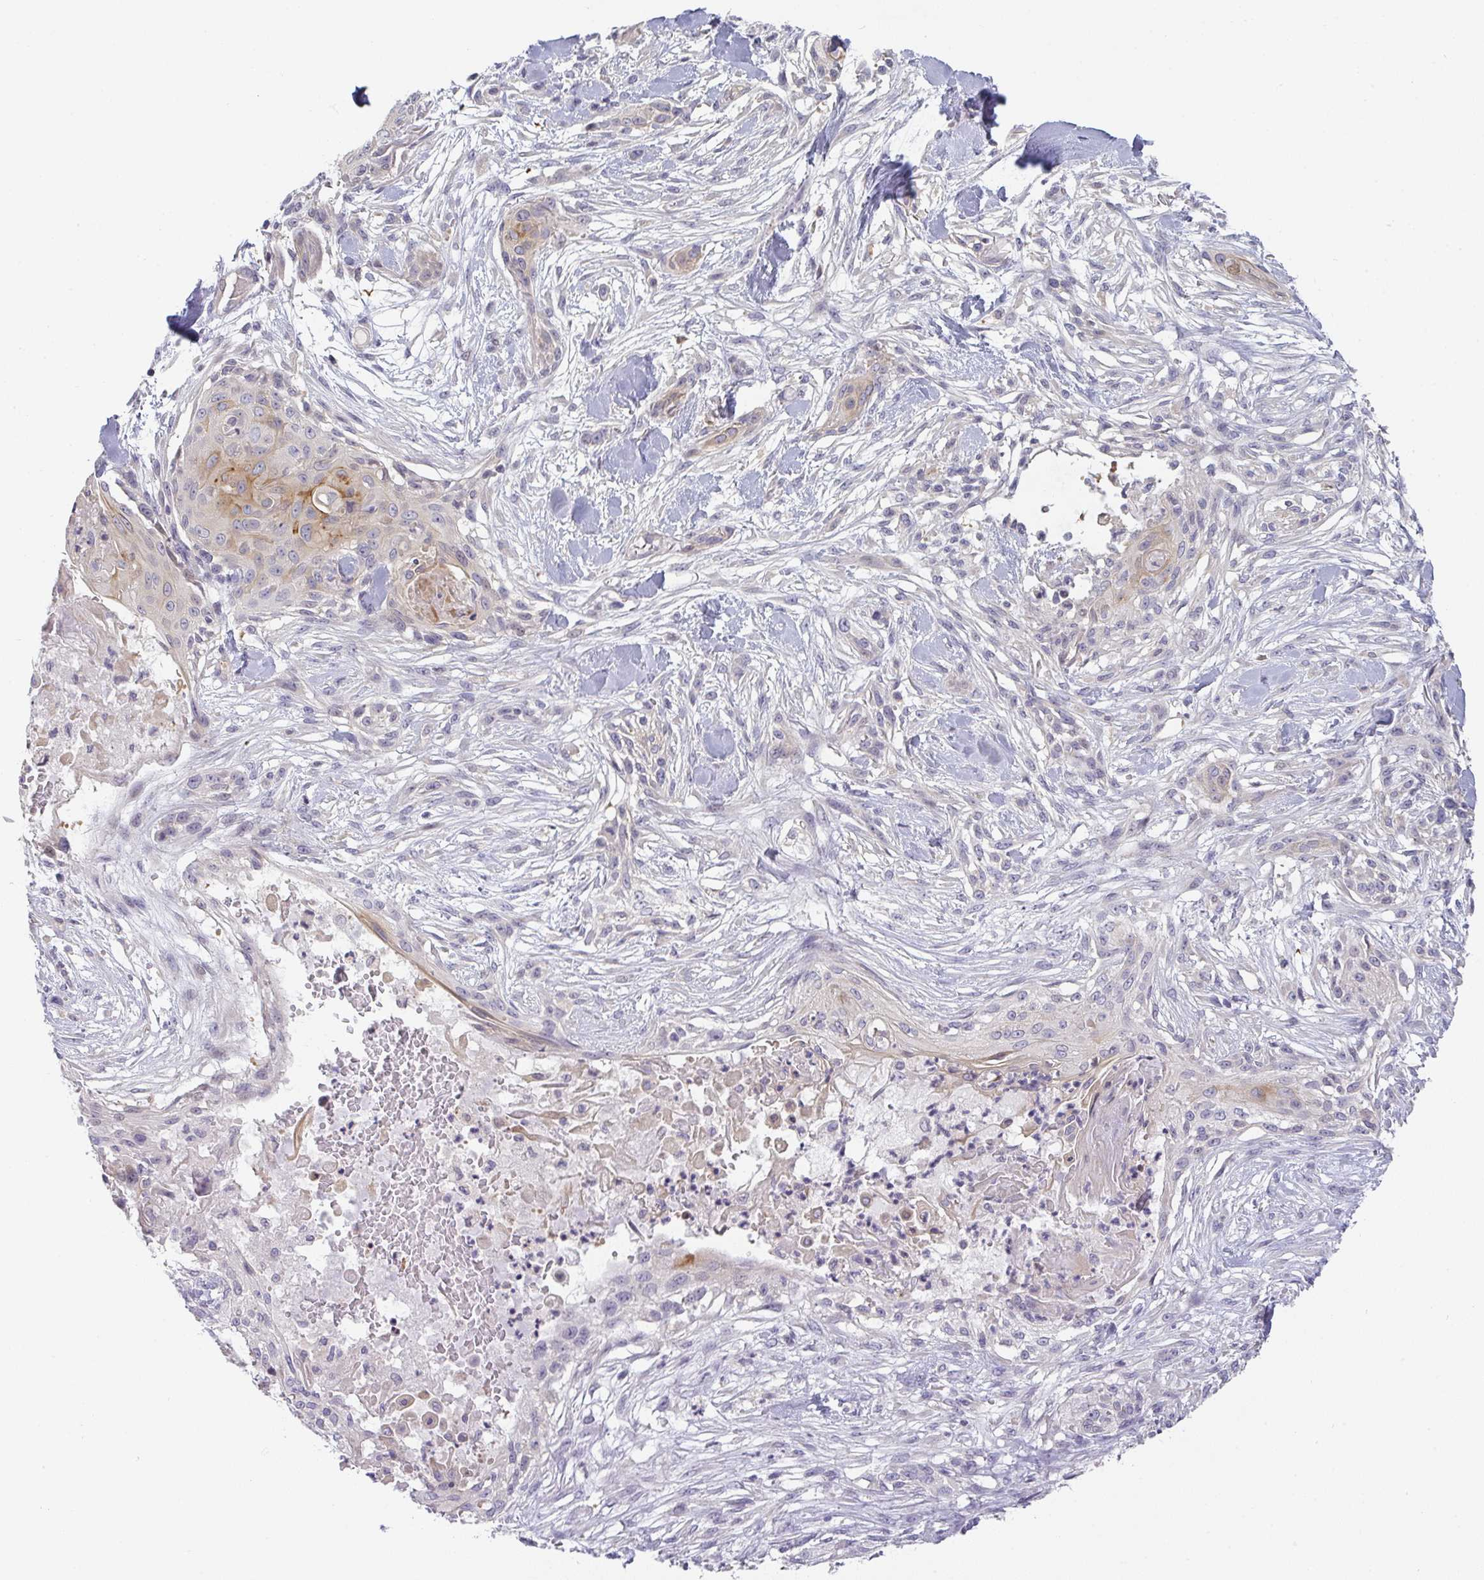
{"staining": {"intensity": "moderate", "quantity": "<25%", "location": "cytoplasmic/membranous"}, "tissue": "skin cancer", "cell_type": "Tumor cells", "image_type": "cancer", "snomed": [{"axis": "morphology", "description": "Squamous cell carcinoma, NOS"}, {"axis": "topography", "description": "Skin"}], "caption": "Human skin cancer stained with a protein marker demonstrates moderate staining in tumor cells.", "gene": "GSDMB", "patient": {"sex": "female", "age": 59}}